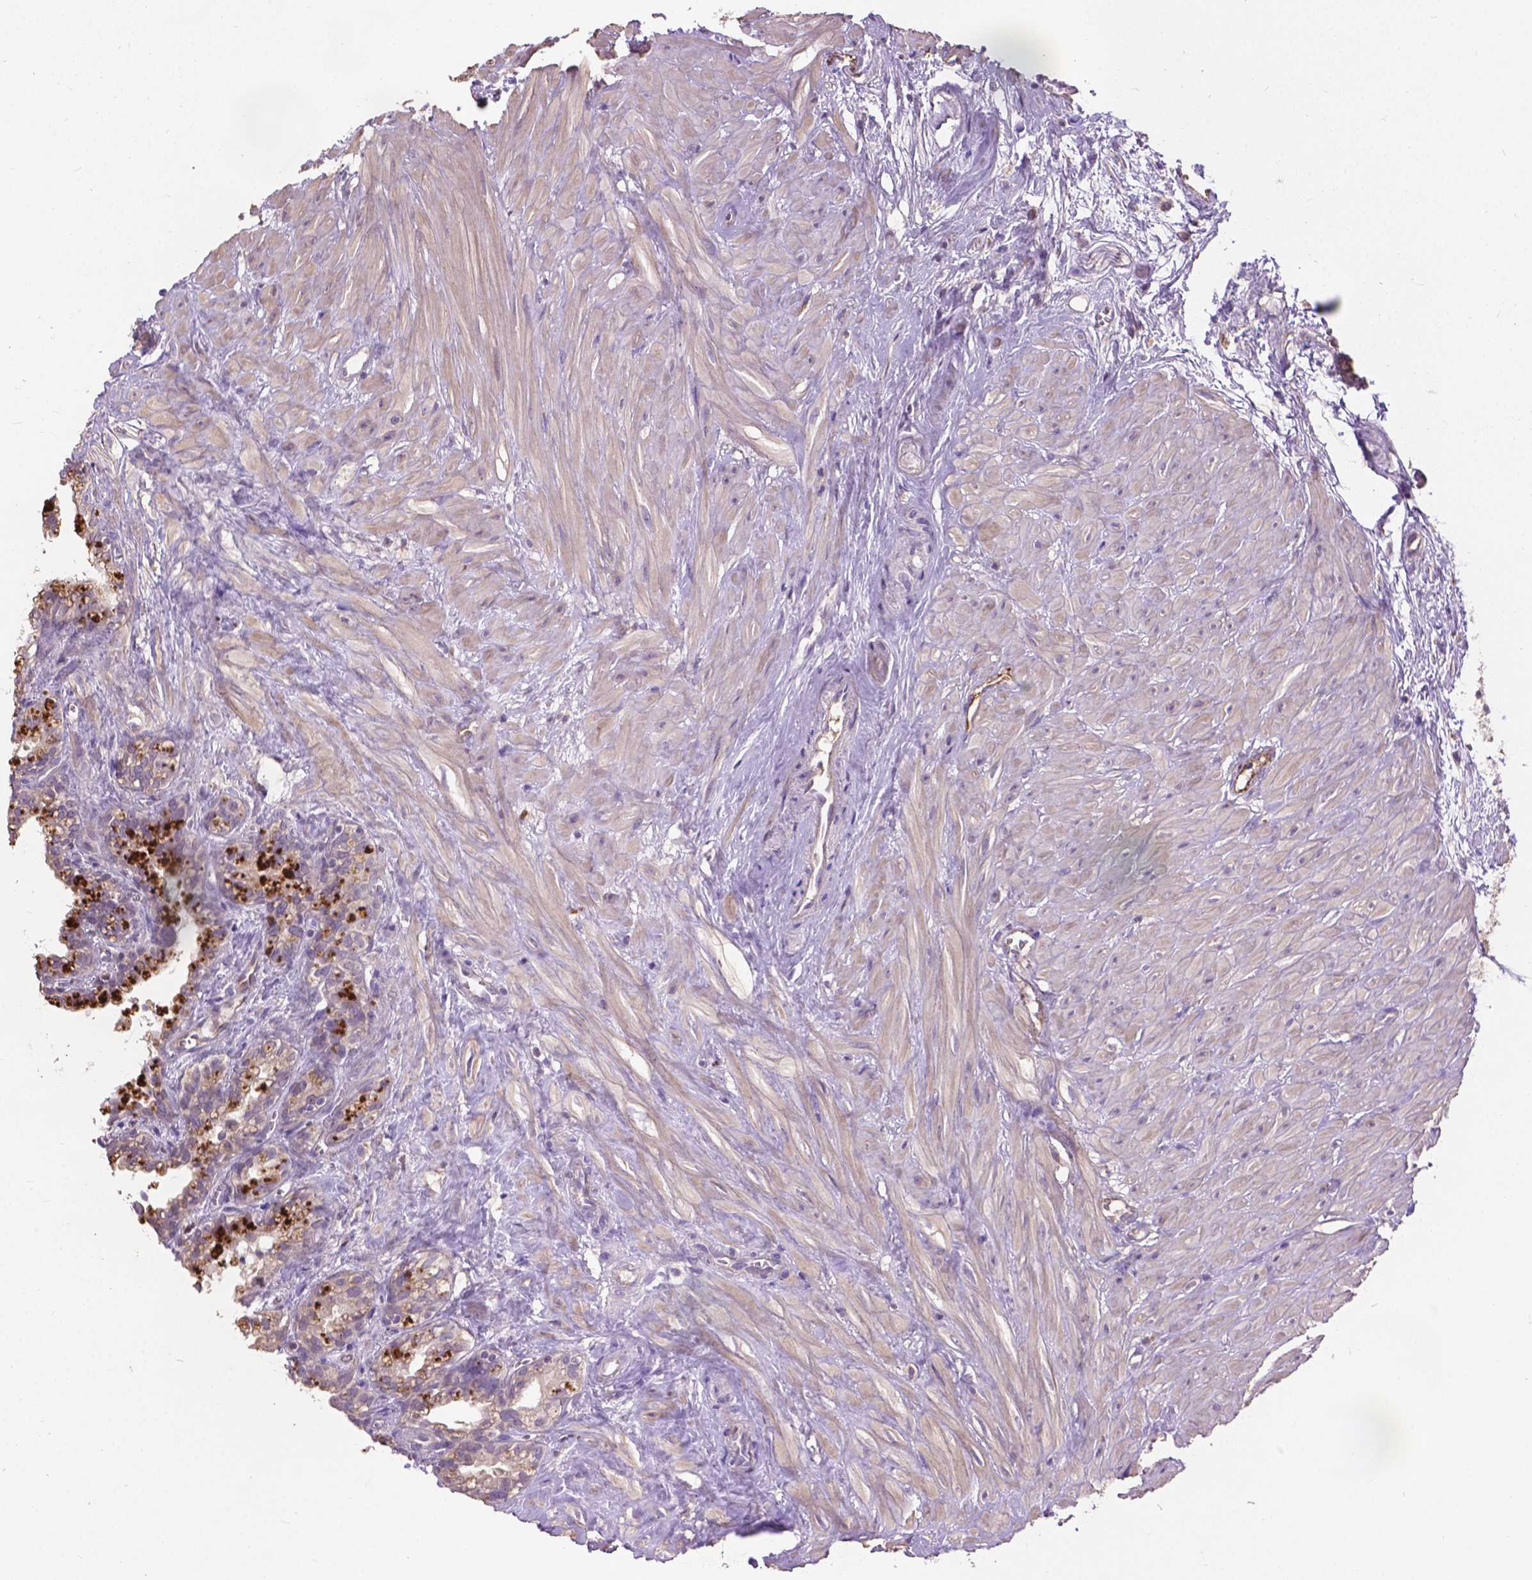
{"staining": {"intensity": "negative", "quantity": "none", "location": "none"}, "tissue": "seminal vesicle", "cell_type": "Glandular cells", "image_type": "normal", "snomed": [{"axis": "morphology", "description": "Normal tissue, NOS"}, {"axis": "morphology", "description": "Urothelial carcinoma, NOS"}, {"axis": "topography", "description": "Urinary bladder"}, {"axis": "topography", "description": "Seminal veicle"}], "caption": "A high-resolution image shows immunohistochemistry (IHC) staining of benign seminal vesicle, which reveals no significant expression in glandular cells.", "gene": "ZNF337", "patient": {"sex": "male", "age": 76}}